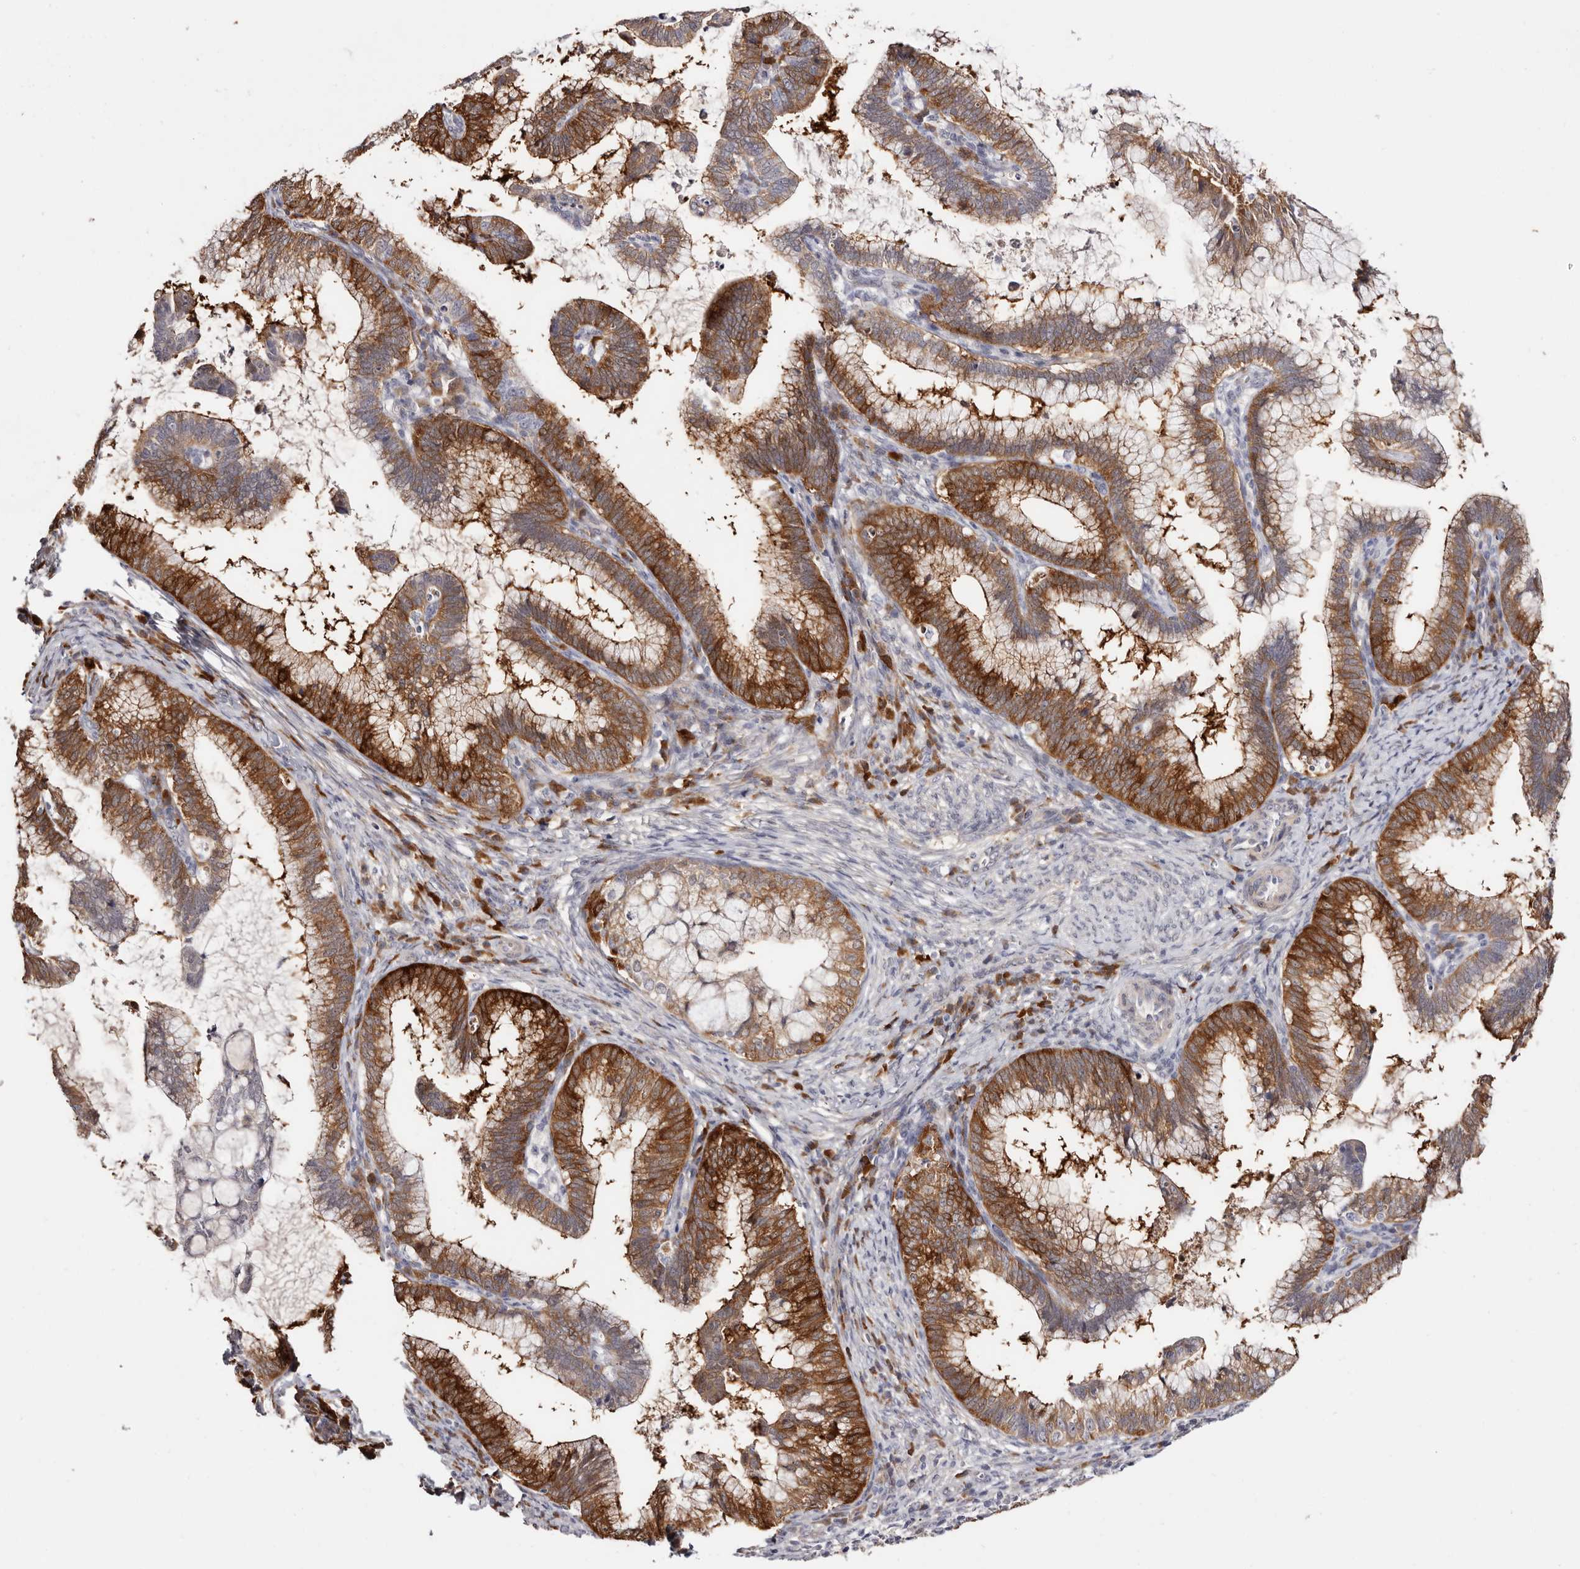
{"staining": {"intensity": "strong", "quantity": ">75%", "location": "cytoplasmic/membranous"}, "tissue": "cervical cancer", "cell_type": "Tumor cells", "image_type": "cancer", "snomed": [{"axis": "morphology", "description": "Adenocarcinoma, NOS"}, {"axis": "topography", "description": "Cervix"}], "caption": "Immunohistochemical staining of human cervical cancer displays high levels of strong cytoplasmic/membranous positivity in about >75% of tumor cells.", "gene": "GFOD1", "patient": {"sex": "female", "age": 36}}